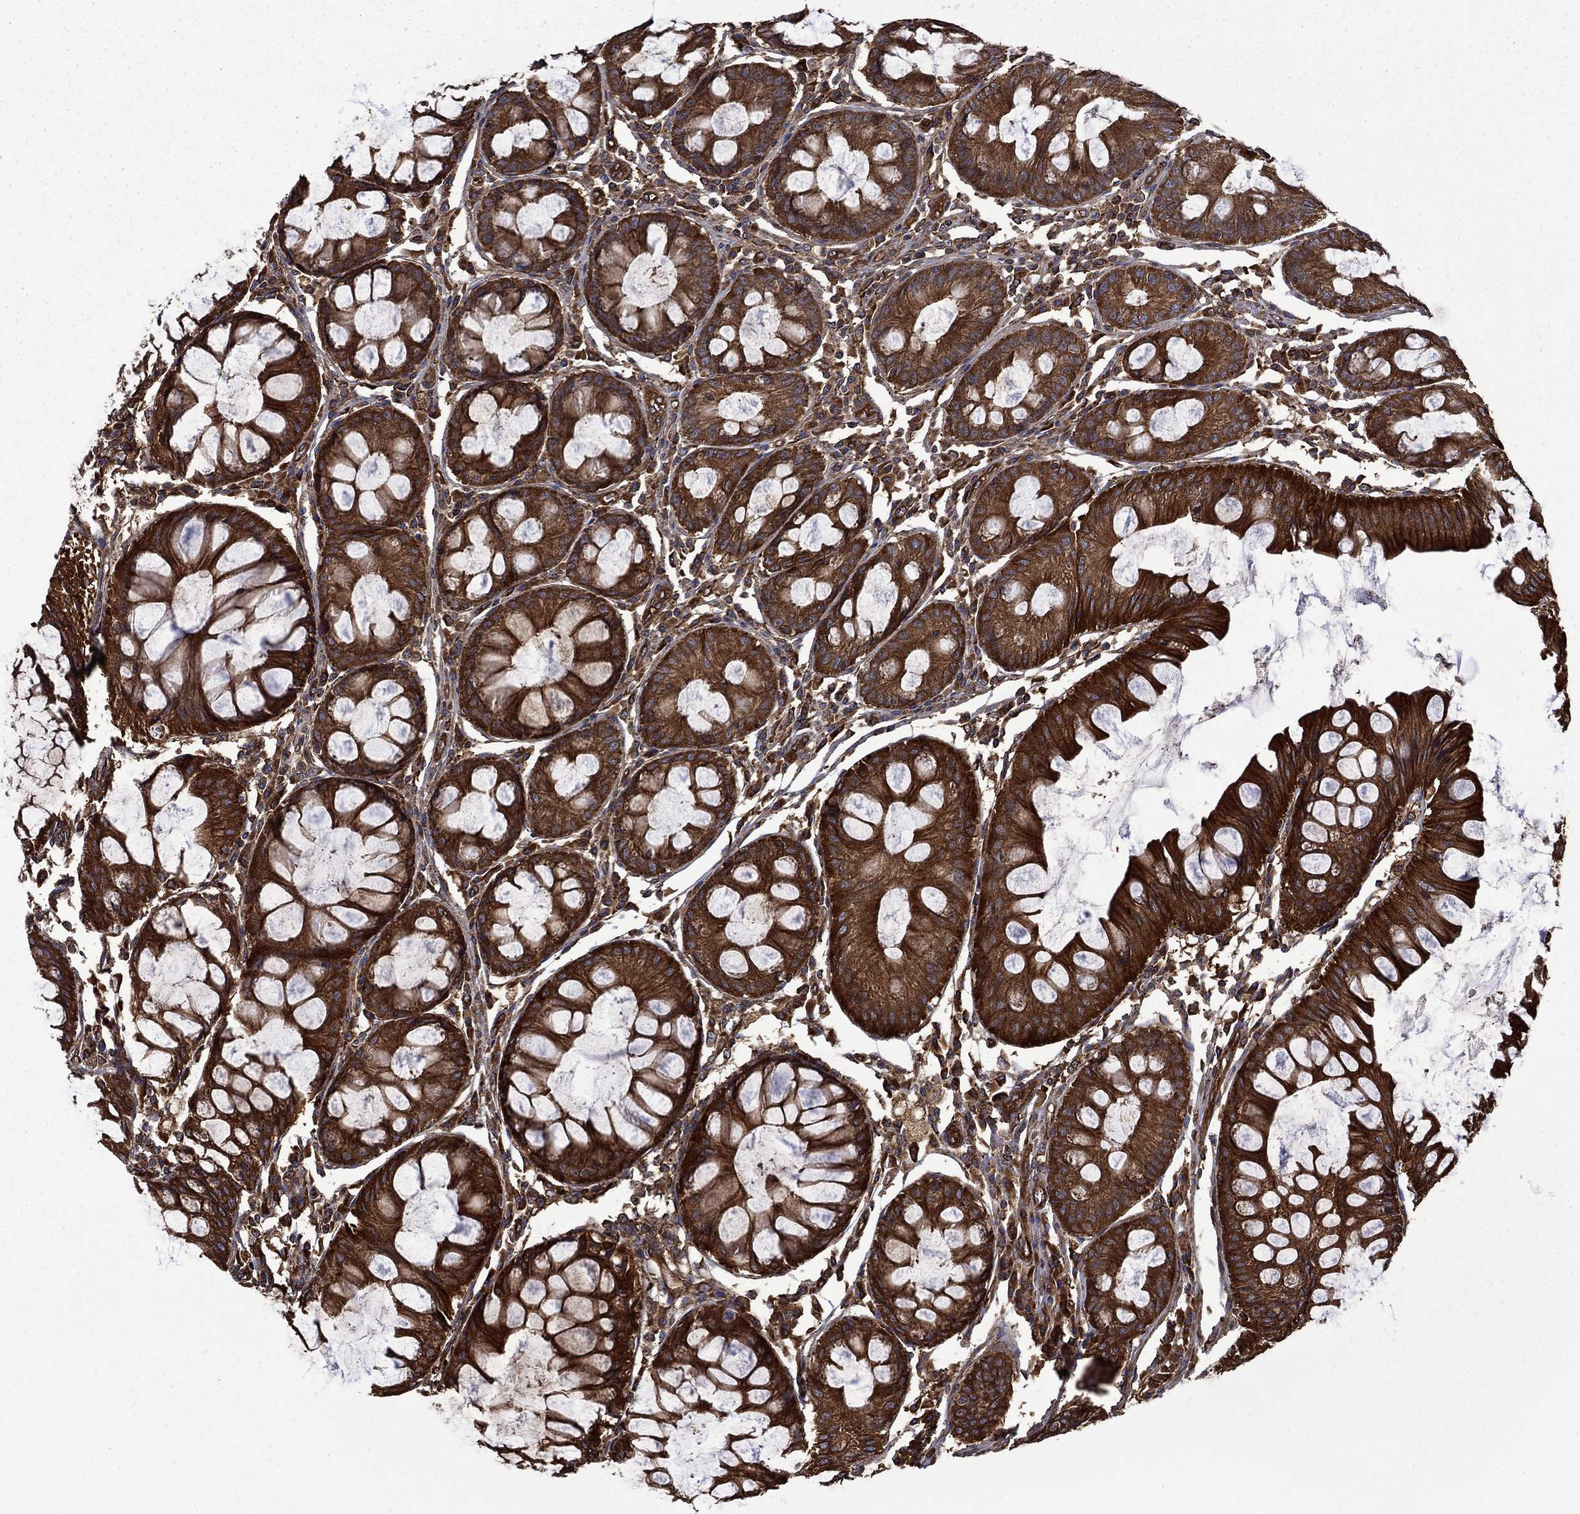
{"staining": {"intensity": "strong", "quantity": ">75%", "location": "cytoplasmic/membranous"}, "tissue": "colorectal cancer", "cell_type": "Tumor cells", "image_type": "cancer", "snomed": [{"axis": "morphology", "description": "Adenocarcinoma, NOS"}, {"axis": "topography", "description": "Rectum"}], "caption": "IHC of human colorectal cancer (adenocarcinoma) reveals high levels of strong cytoplasmic/membranous expression in approximately >75% of tumor cells.", "gene": "CUTC", "patient": {"sex": "female", "age": 85}}